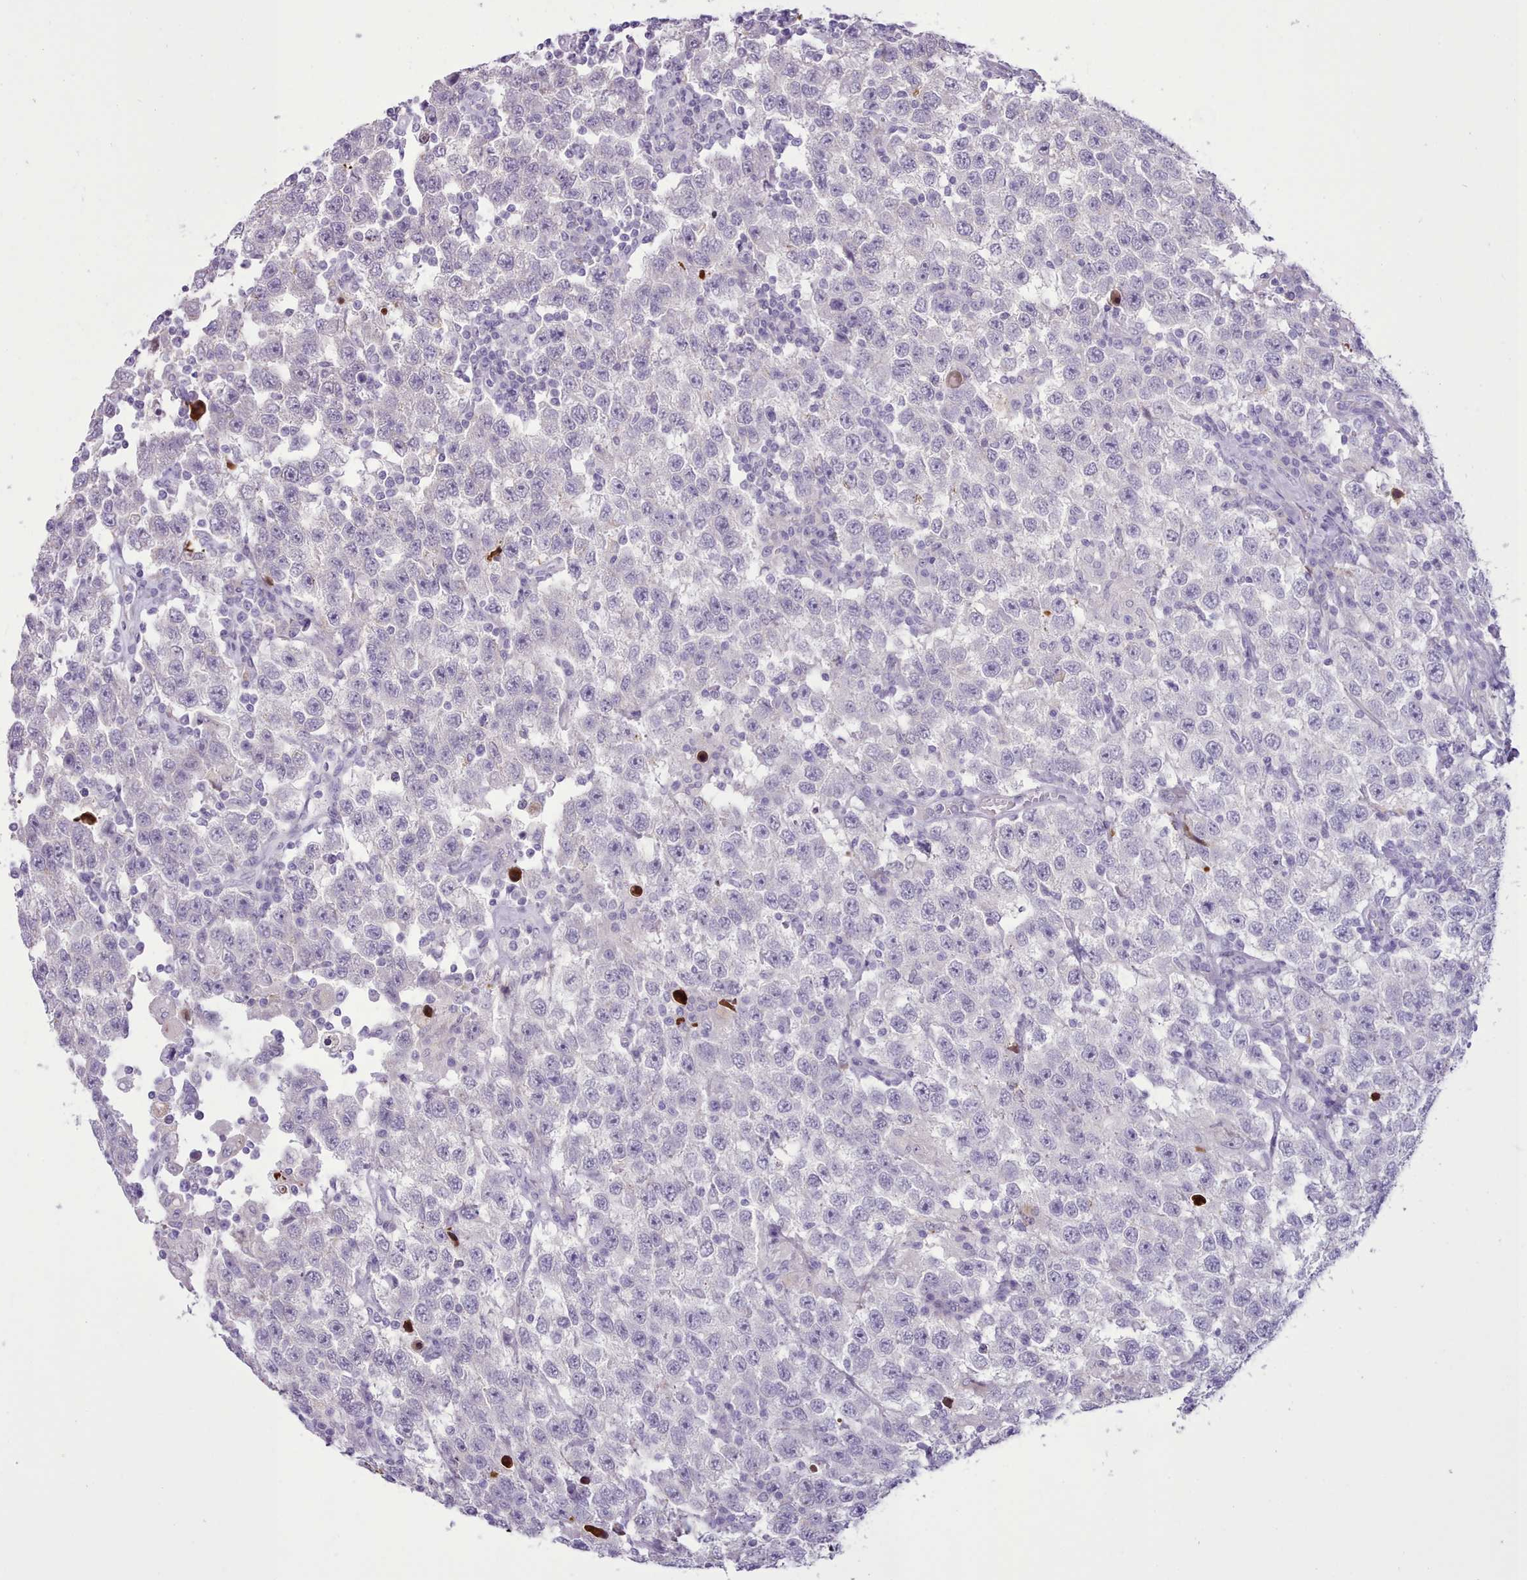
{"staining": {"intensity": "negative", "quantity": "none", "location": "none"}, "tissue": "testis cancer", "cell_type": "Tumor cells", "image_type": "cancer", "snomed": [{"axis": "morphology", "description": "Seminoma, NOS"}, {"axis": "topography", "description": "Testis"}], "caption": "This is a photomicrograph of immunohistochemistry staining of testis seminoma, which shows no staining in tumor cells.", "gene": "SRD5A1", "patient": {"sex": "male", "age": 41}}